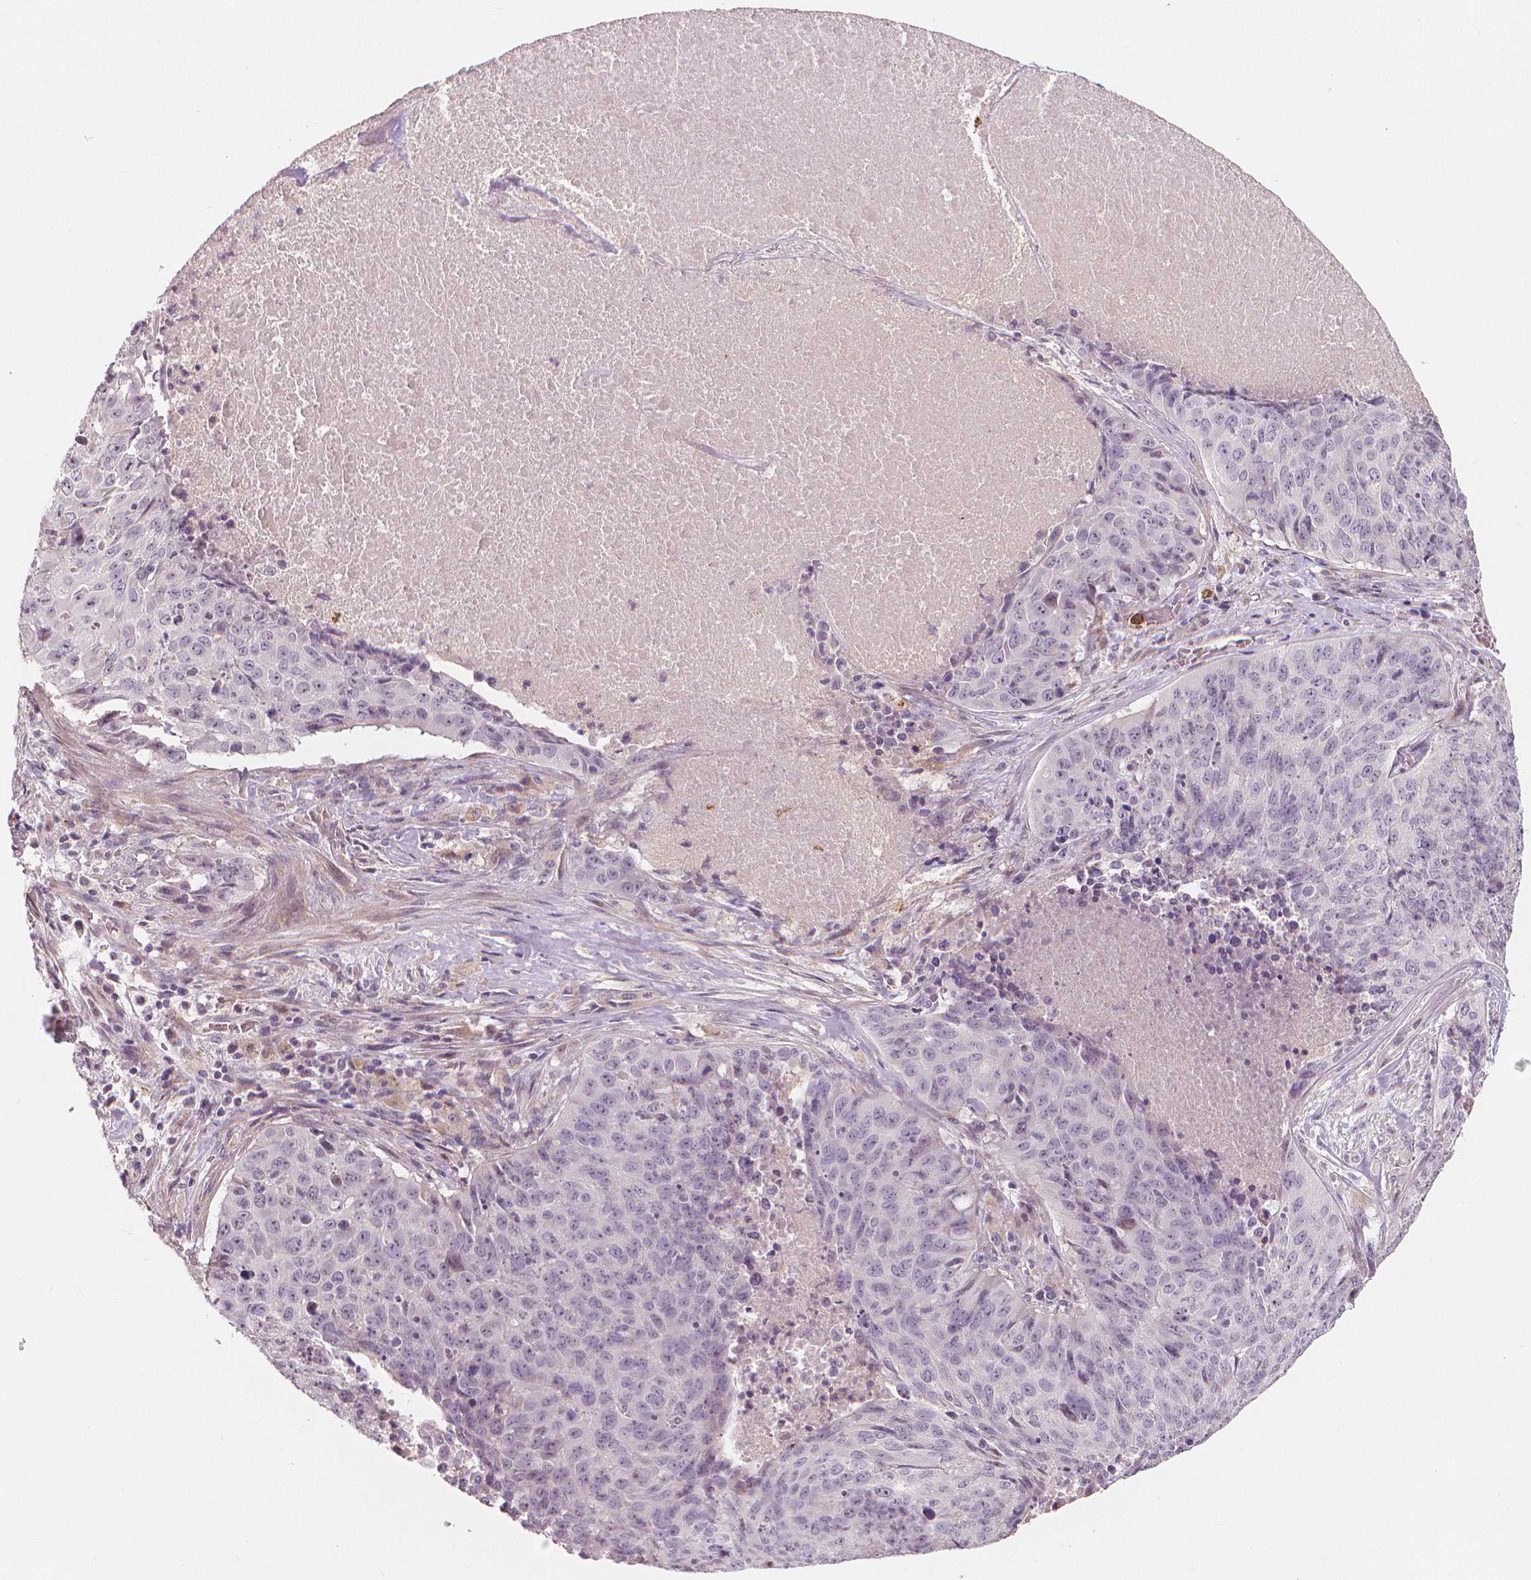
{"staining": {"intensity": "negative", "quantity": "none", "location": "none"}, "tissue": "lung cancer", "cell_type": "Tumor cells", "image_type": "cancer", "snomed": [{"axis": "morphology", "description": "Normal tissue, NOS"}, {"axis": "morphology", "description": "Squamous cell carcinoma, NOS"}, {"axis": "topography", "description": "Bronchus"}, {"axis": "topography", "description": "Lung"}], "caption": "There is no significant staining in tumor cells of lung cancer (squamous cell carcinoma). Brightfield microscopy of immunohistochemistry stained with DAB (3,3'-diaminobenzidine) (brown) and hematoxylin (blue), captured at high magnification.", "gene": "RNASE7", "patient": {"sex": "male", "age": 64}}